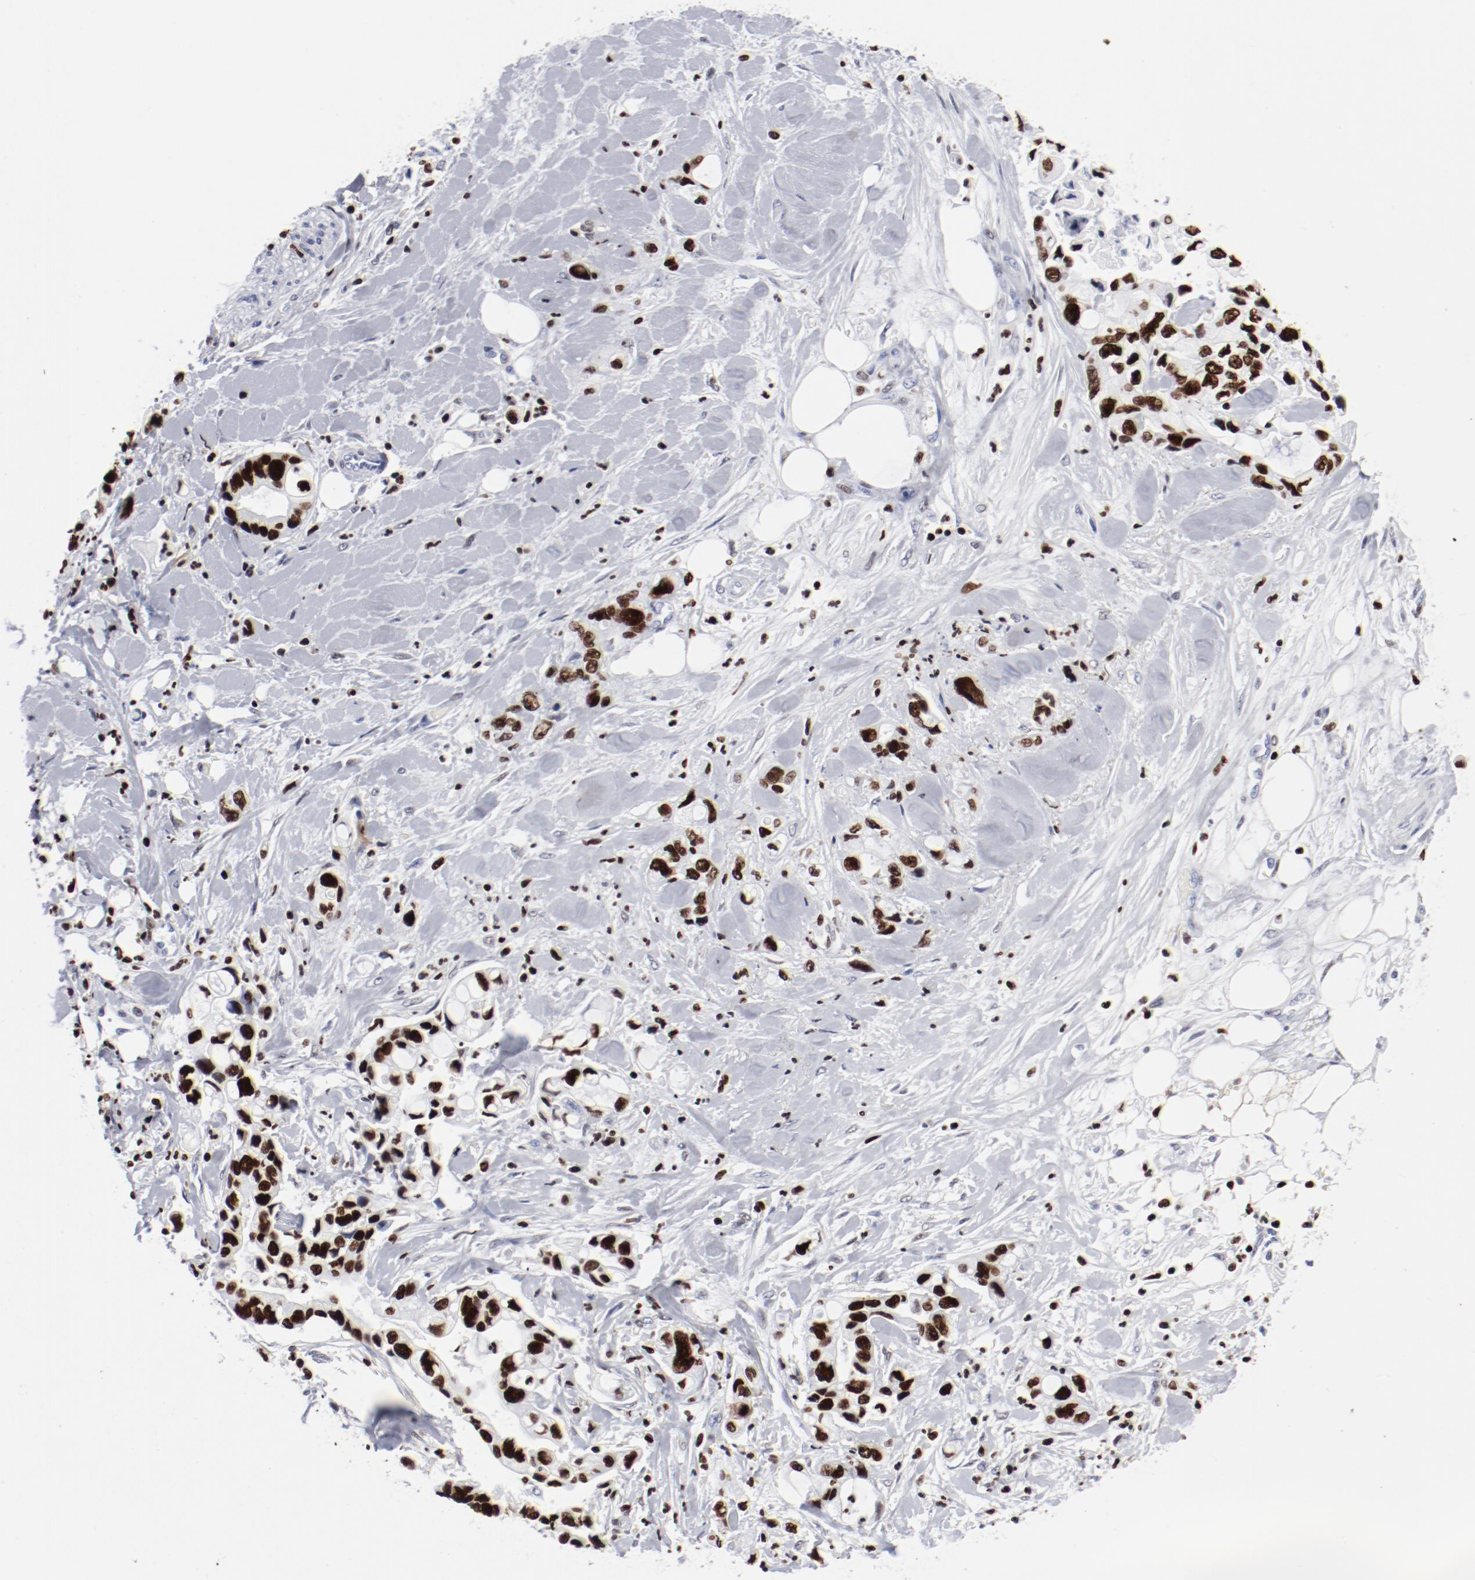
{"staining": {"intensity": "strong", "quantity": ">75%", "location": "nuclear"}, "tissue": "pancreatic cancer", "cell_type": "Tumor cells", "image_type": "cancer", "snomed": [{"axis": "morphology", "description": "Adenocarcinoma, NOS"}, {"axis": "topography", "description": "Pancreas"}], "caption": "Immunohistochemistry micrograph of neoplastic tissue: human adenocarcinoma (pancreatic) stained using immunohistochemistry shows high levels of strong protein expression localized specifically in the nuclear of tumor cells, appearing as a nuclear brown color.", "gene": "SMARCC2", "patient": {"sex": "male", "age": 70}}